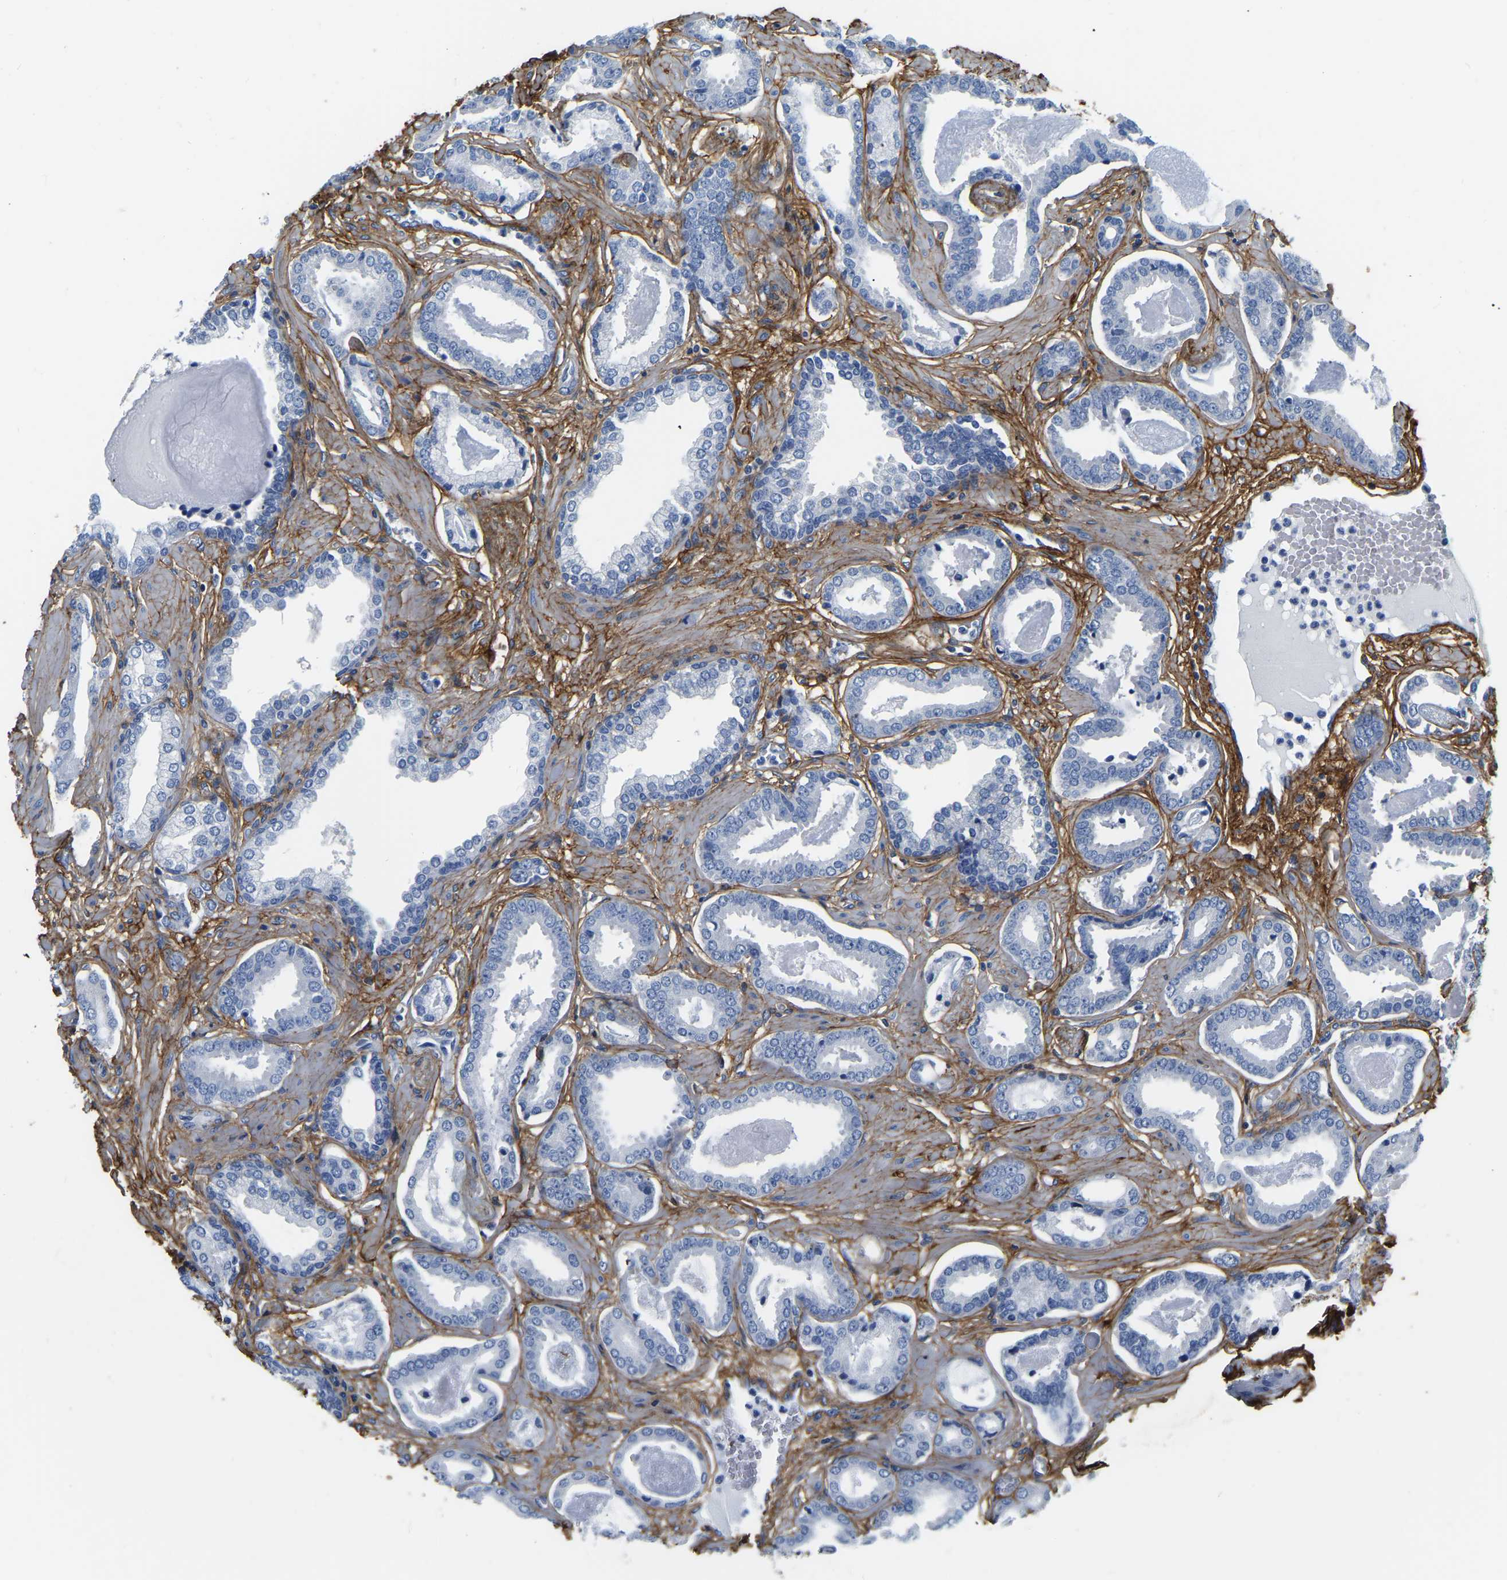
{"staining": {"intensity": "negative", "quantity": "none", "location": "none"}, "tissue": "prostate cancer", "cell_type": "Tumor cells", "image_type": "cancer", "snomed": [{"axis": "morphology", "description": "Adenocarcinoma, Low grade"}, {"axis": "topography", "description": "Prostate"}], "caption": "This photomicrograph is of prostate low-grade adenocarcinoma stained with immunohistochemistry (IHC) to label a protein in brown with the nuclei are counter-stained blue. There is no expression in tumor cells.", "gene": "COL6A1", "patient": {"sex": "male", "age": 53}}